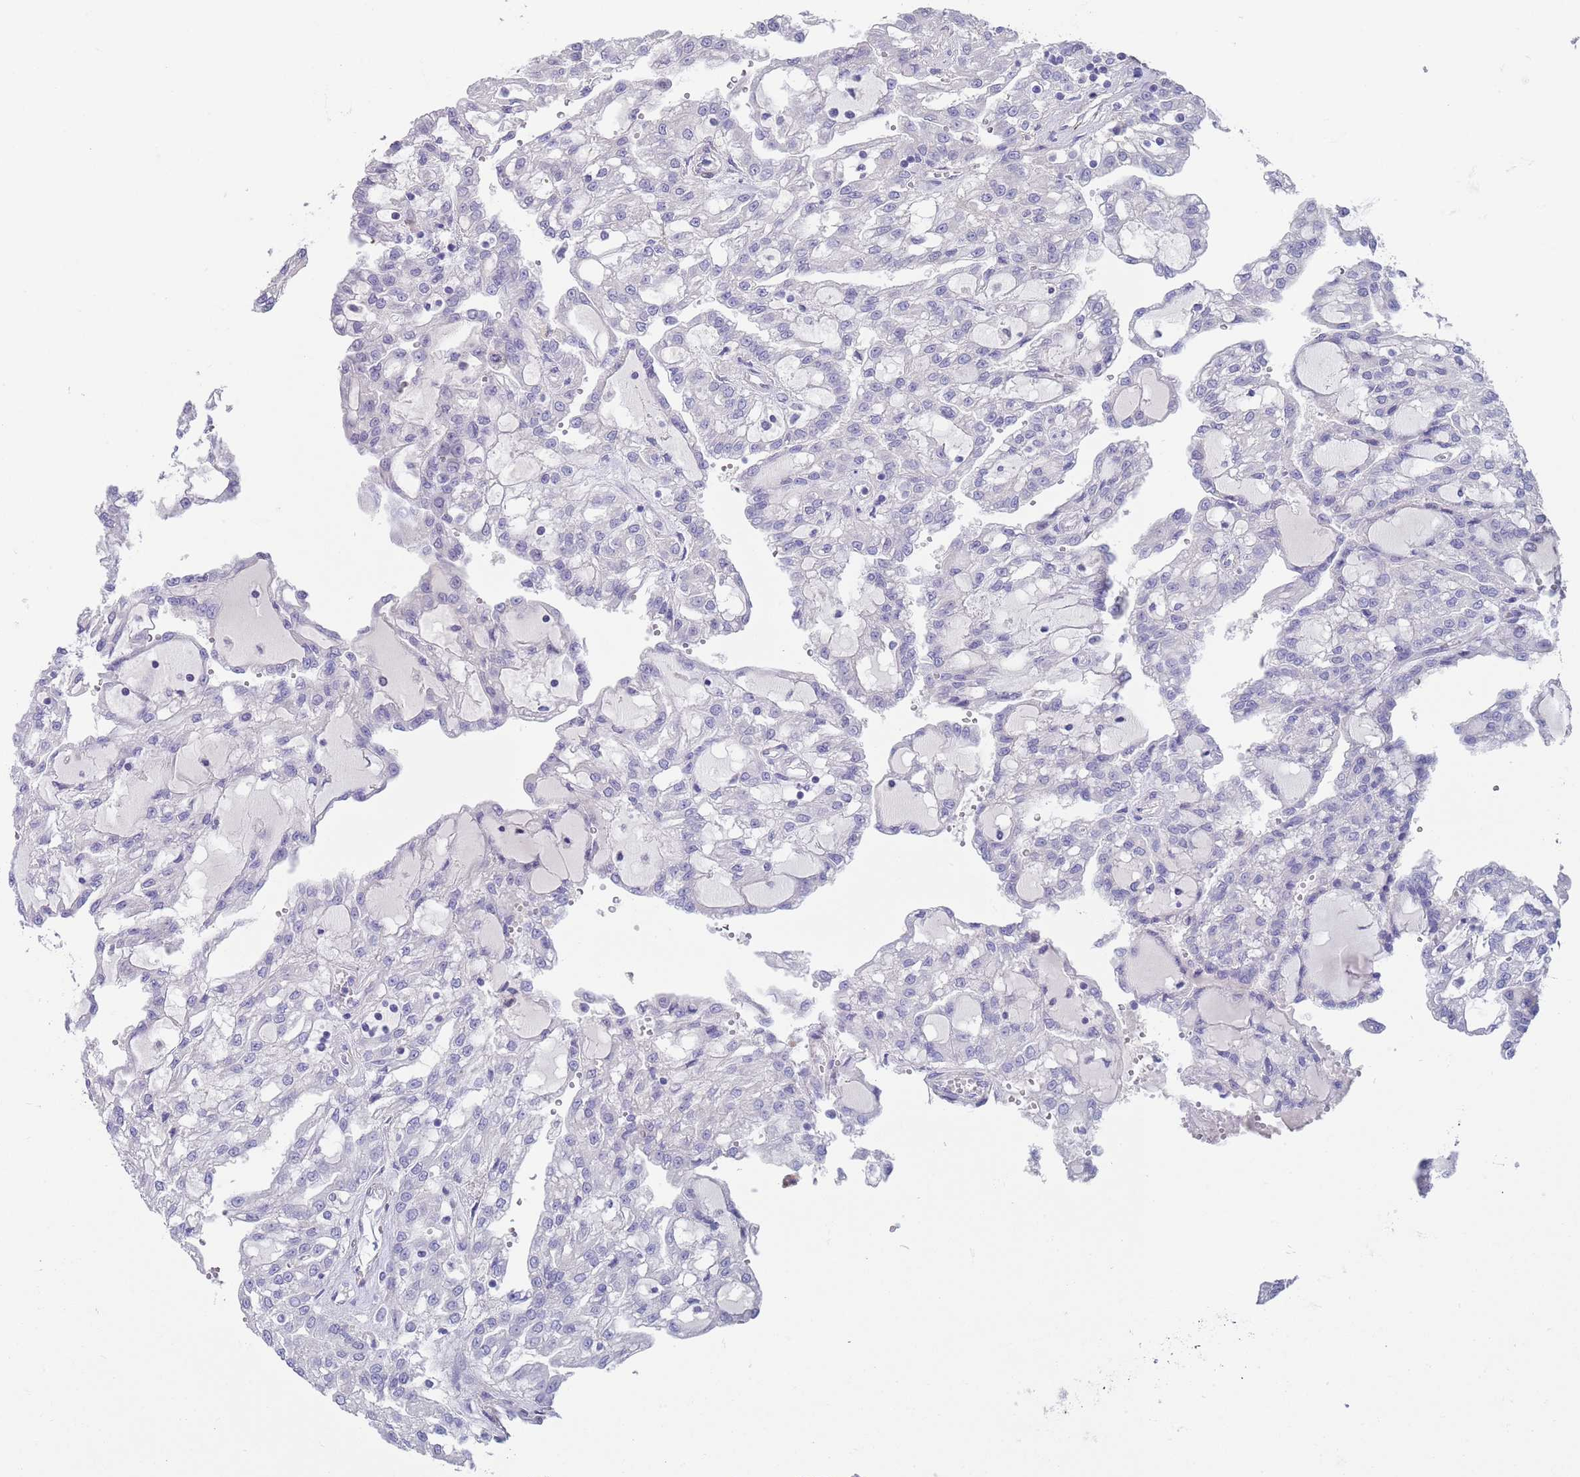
{"staining": {"intensity": "negative", "quantity": "none", "location": "none"}, "tissue": "renal cancer", "cell_type": "Tumor cells", "image_type": "cancer", "snomed": [{"axis": "morphology", "description": "Adenocarcinoma, NOS"}, {"axis": "topography", "description": "Kidney"}], "caption": "Immunohistochemistry of renal cancer reveals no staining in tumor cells.", "gene": "RNF169", "patient": {"sex": "male", "age": 63}}